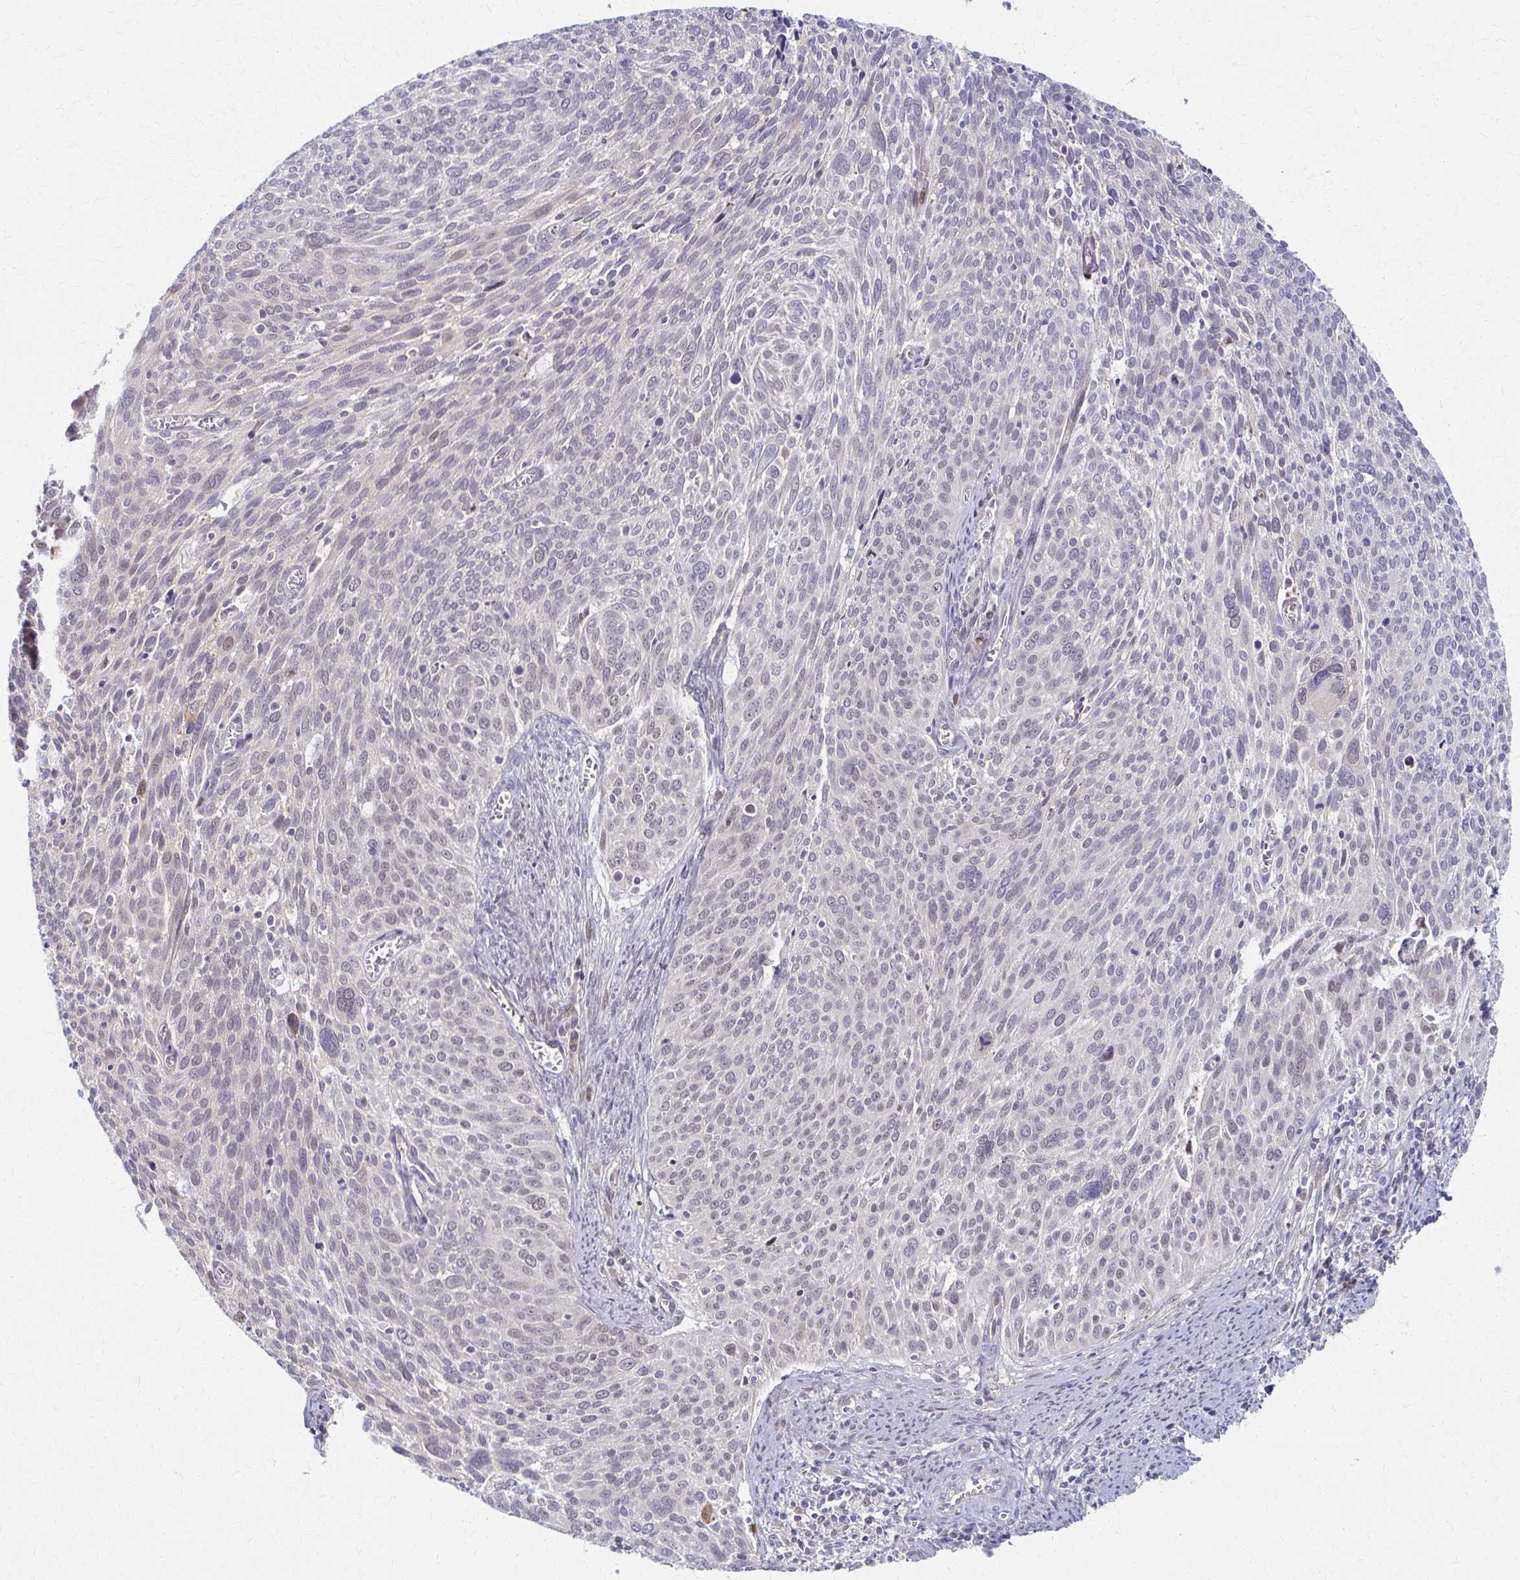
{"staining": {"intensity": "negative", "quantity": "none", "location": "none"}, "tissue": "cervical cancer", "cell_type": "Tumor cells", "image_type": "cancer", "snomed": [{"axis": "morphology", "description": "Squamous cell carcinoma, NOS"}, {"axis": "topography", "description": "Cervix"}], "caption": "A high-resolution histopathology image shows IHC staining of cervical squamous cell carcinoma, which displays no significant staining in tumor cells.", "gene": "PSMD7", "patient": {"sex": "female", "age": 39}}